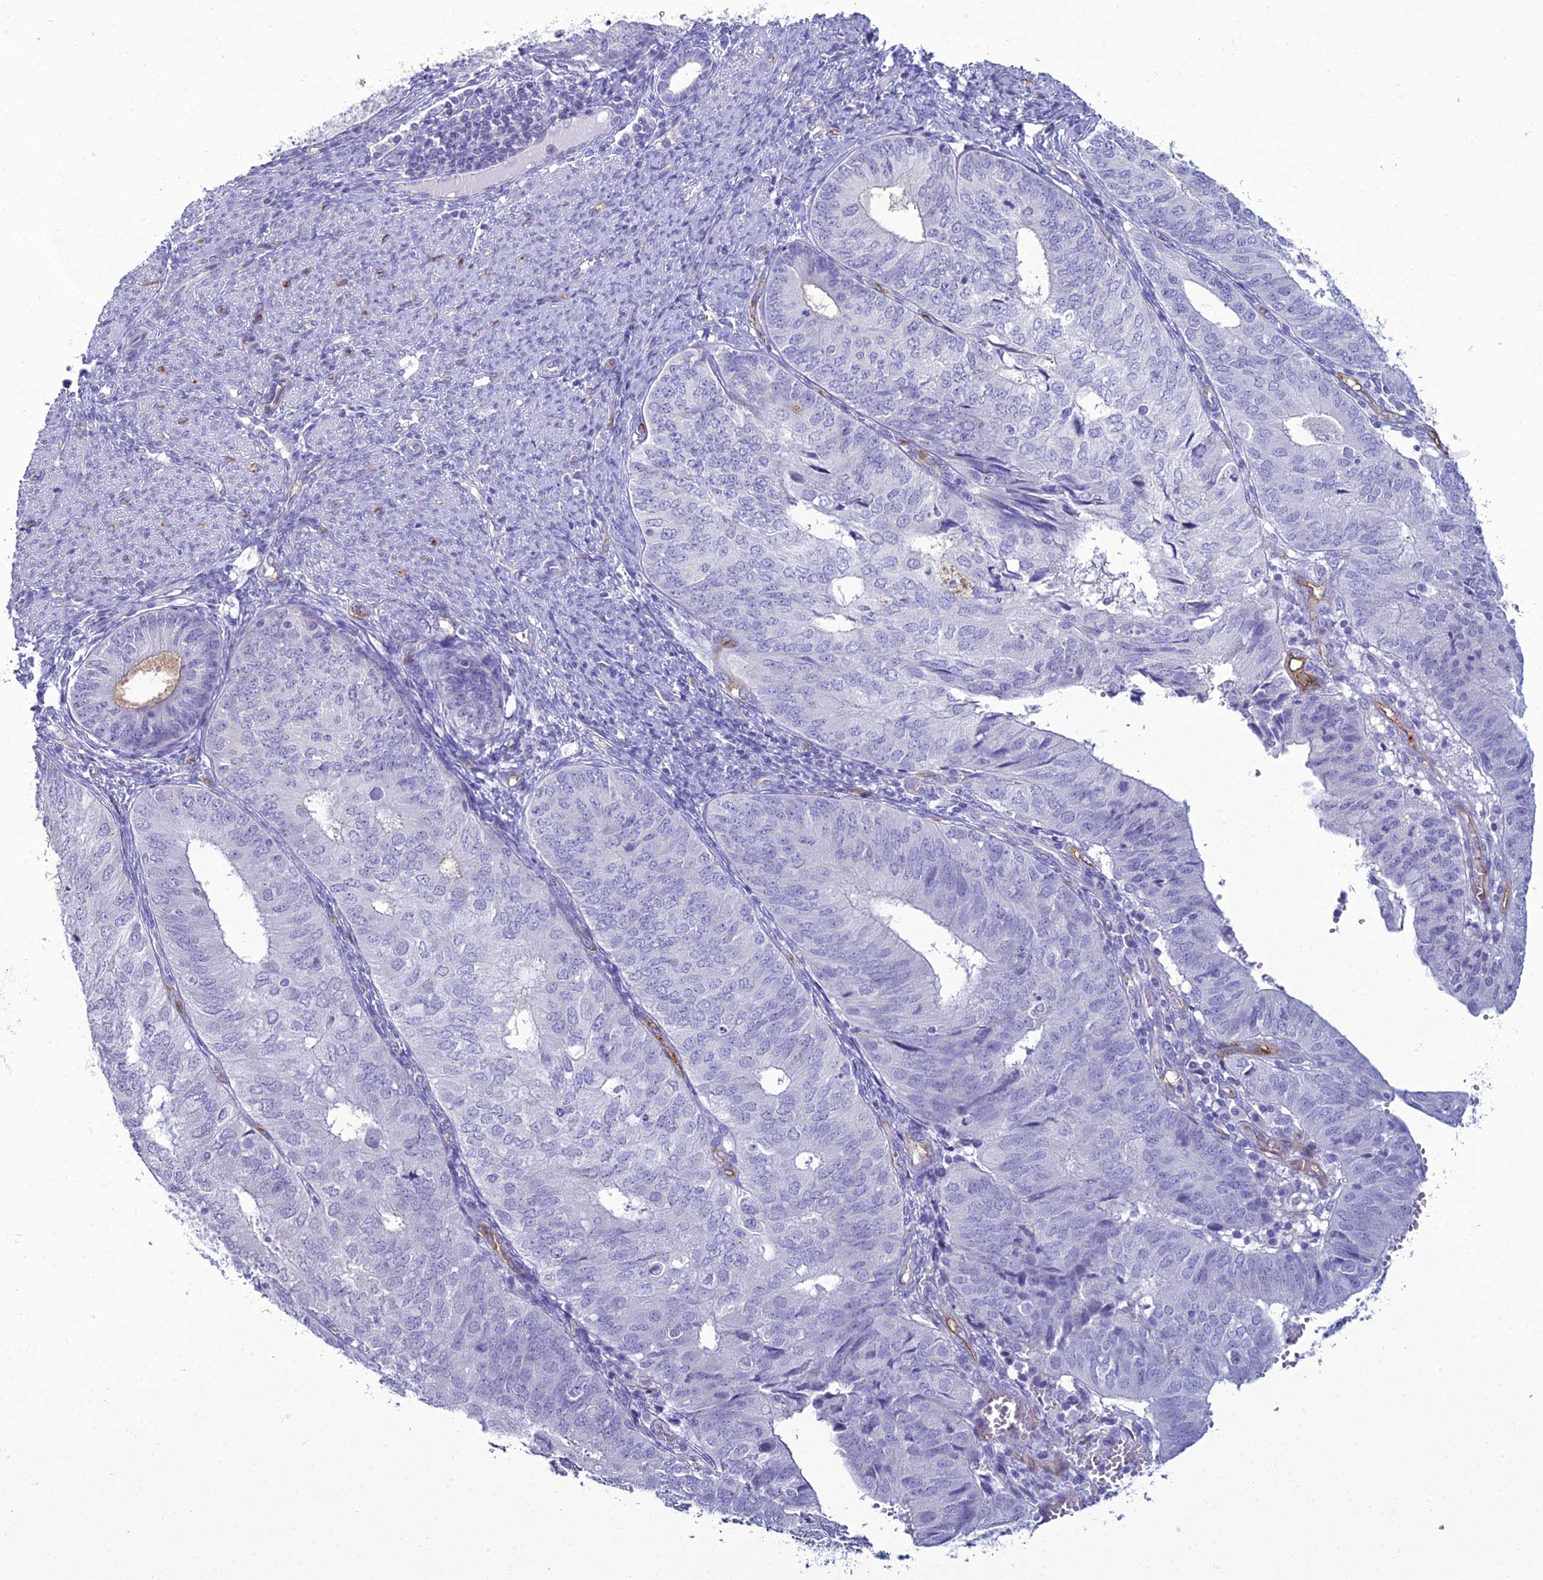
{"staining": {"intensity": "negative", "quantity": "none", "location": "none"}, "tissue": "endometrial cancer", "cell_type": "Tumor cells", "image_type": "cancer", "snomed": [{"axis": "morphology", "description": "Adenocarcinoma, NOS"}, {"axis": "topography", "description": "Endometrium"}], "caption": "Immunohistochemistry micrograph of endometrial cancer (adenocarcinoma) stained for a protein (brown), which displays no expression in tumor cells.", "gene": "ACE", "patient": {"sex": "female", "age": 68}}